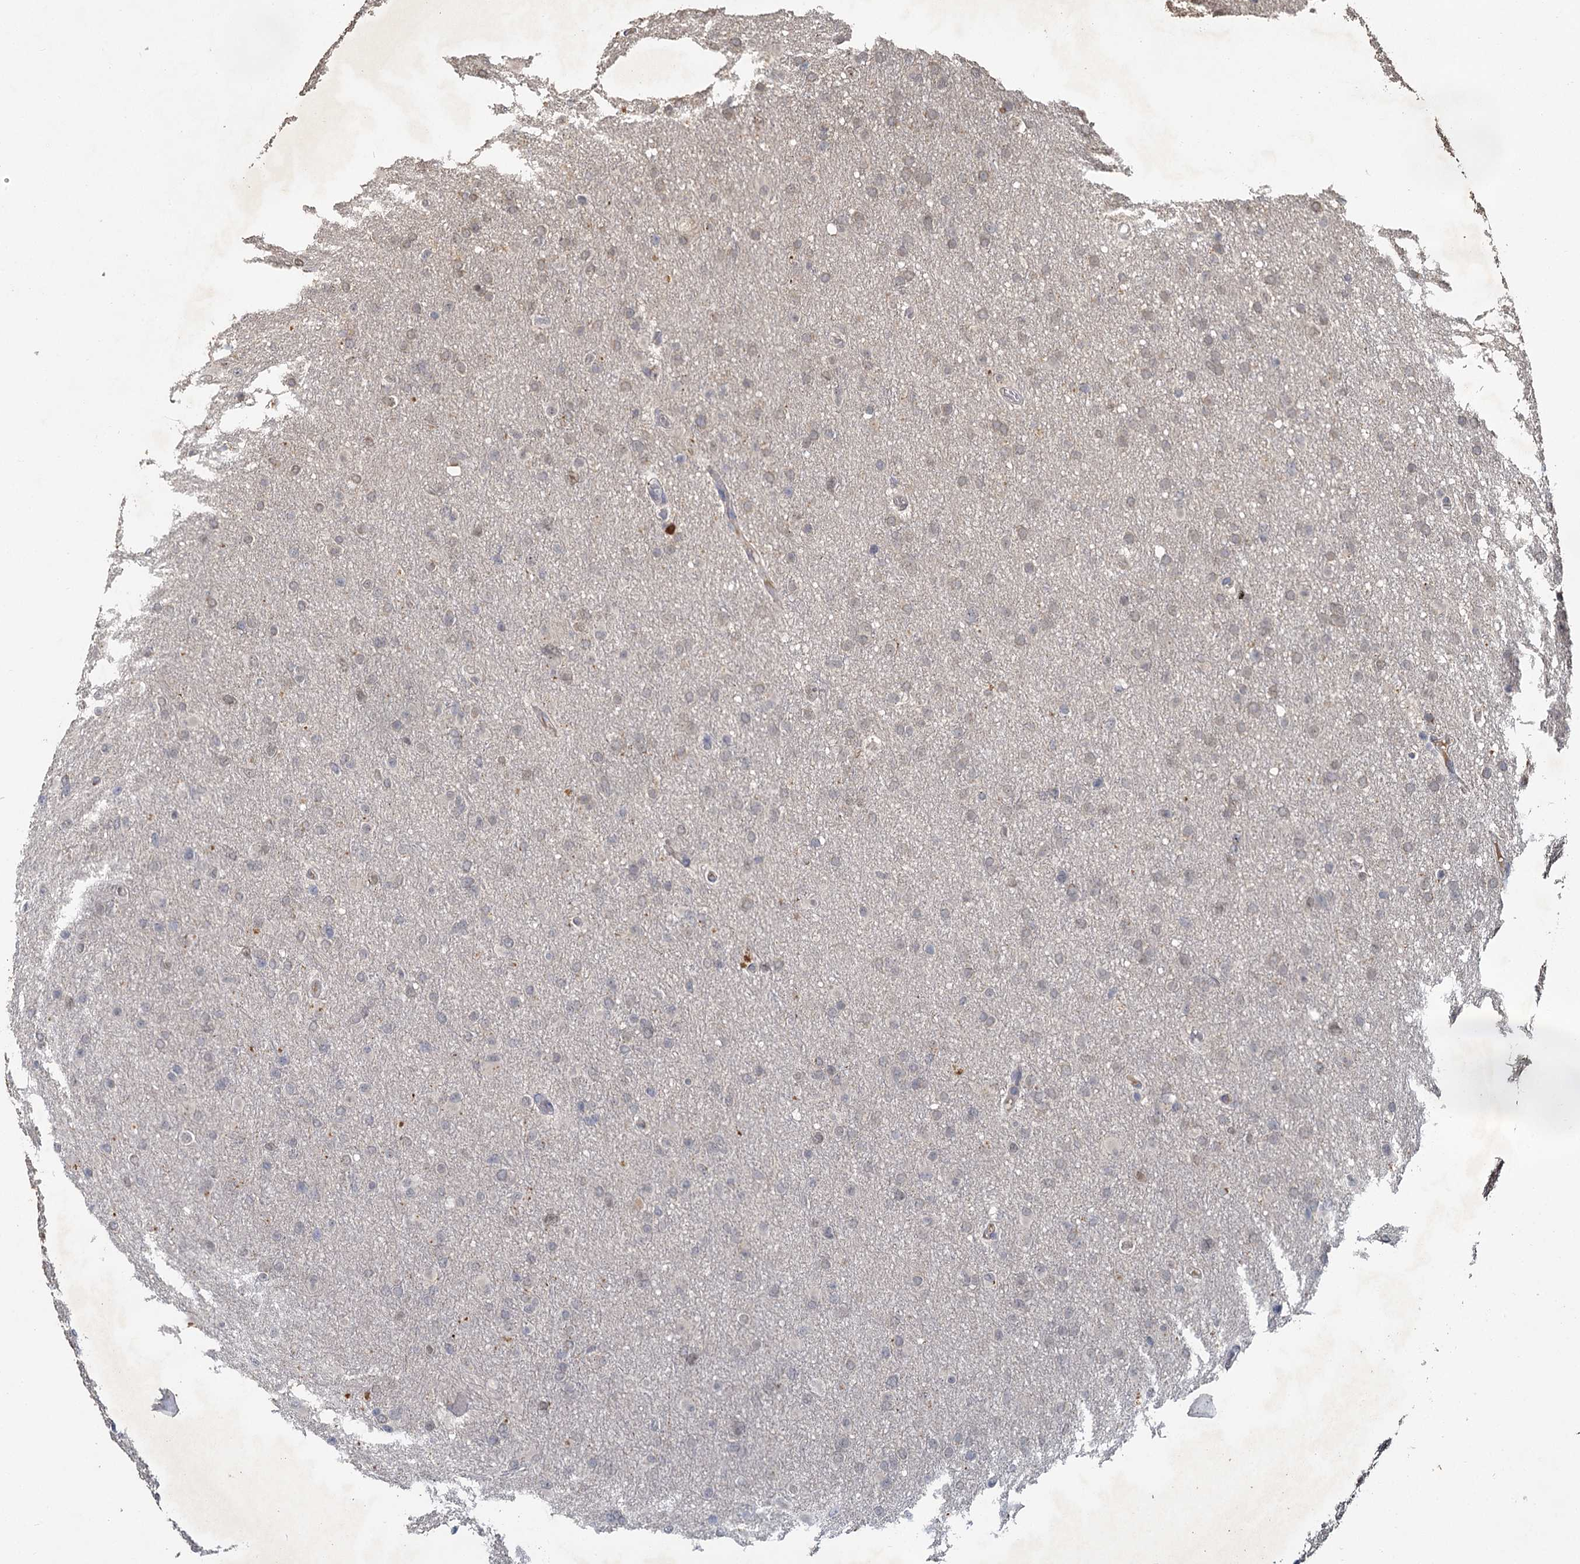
{"staining": {"intensity": "negative", "quantity": "none", "location": "none"}, "tissue": "glioma", "cell_type": "Tumor cells", "image_type": "cancer", "snomed": [{"axis": "morphology", "description": "Glioma, malignant, High grade"}, {"axis": "topography", "description": "Cerebral cortex"}], "caption": "This image is of malignant high-grade glioma stained with IHC to label a protein in brown with the nuclei are counter-stained blue. There is no positivity in tumor cells.", "gene": "MUCL1", "patient": {"sex": "female", "age": 36}}